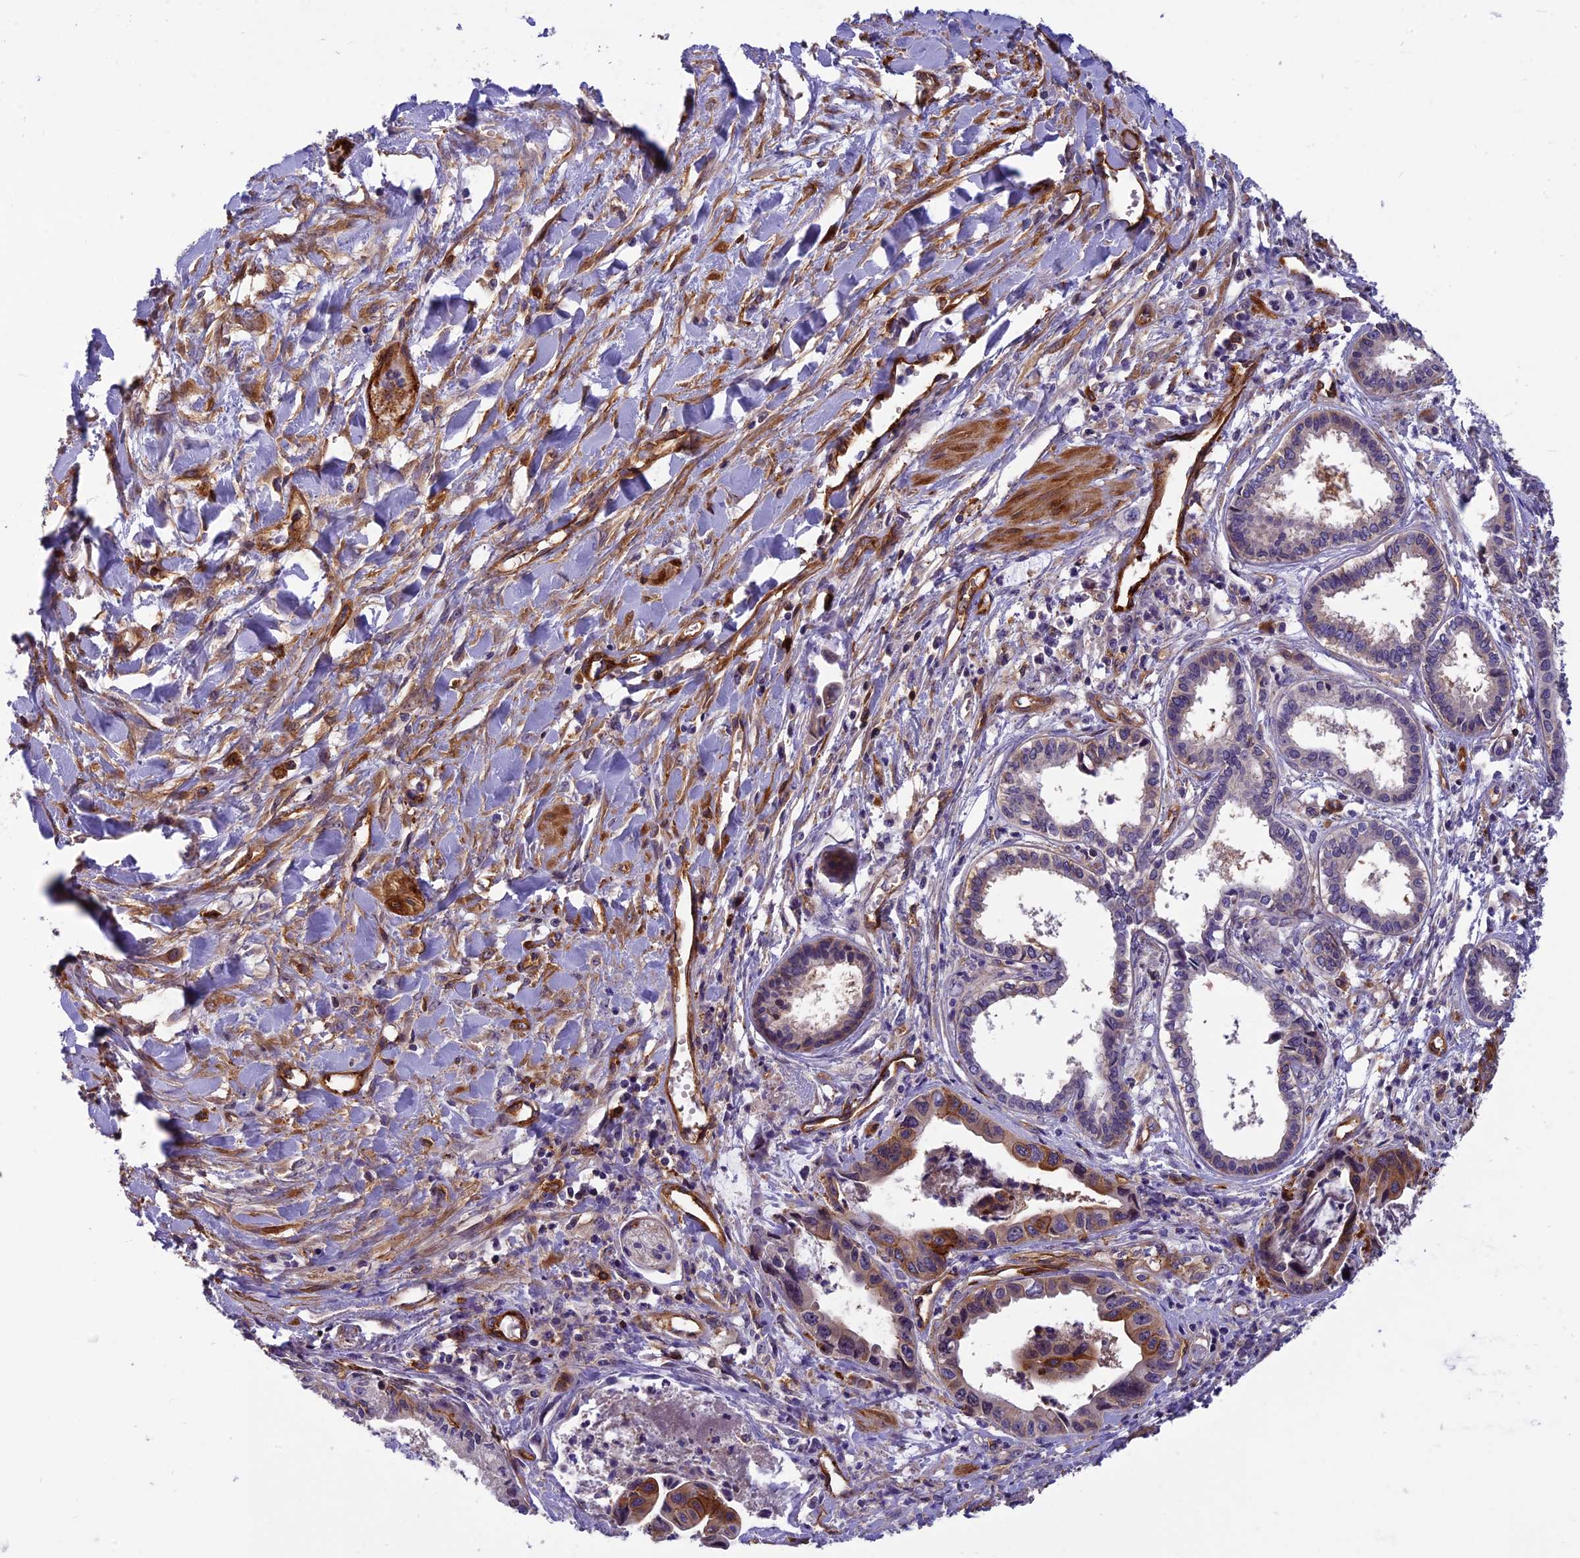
{"staining": {"intensity": "moderate", "quantity": ">75%", "location": "cytoplasmic/membranous"}, "tissue": "pancreatic cancer", "cell_type": "Tumor cells", "image_type": "cancer", "snomed": [{"axis": "morphology", "description": "Adenocarcinoma, NOS"}, {"axis": "topography", "description": "Pancreas"}], "caption": "There is medium levels of moderate cytoplasmic/membranous expression in tumor cells of adenocarcinoma (pancreatic), as demonstrated by immunohistochemical staining (brown color).", "gene": "EHBP1L1", "patient": {"sex": "female", "age": 50}}